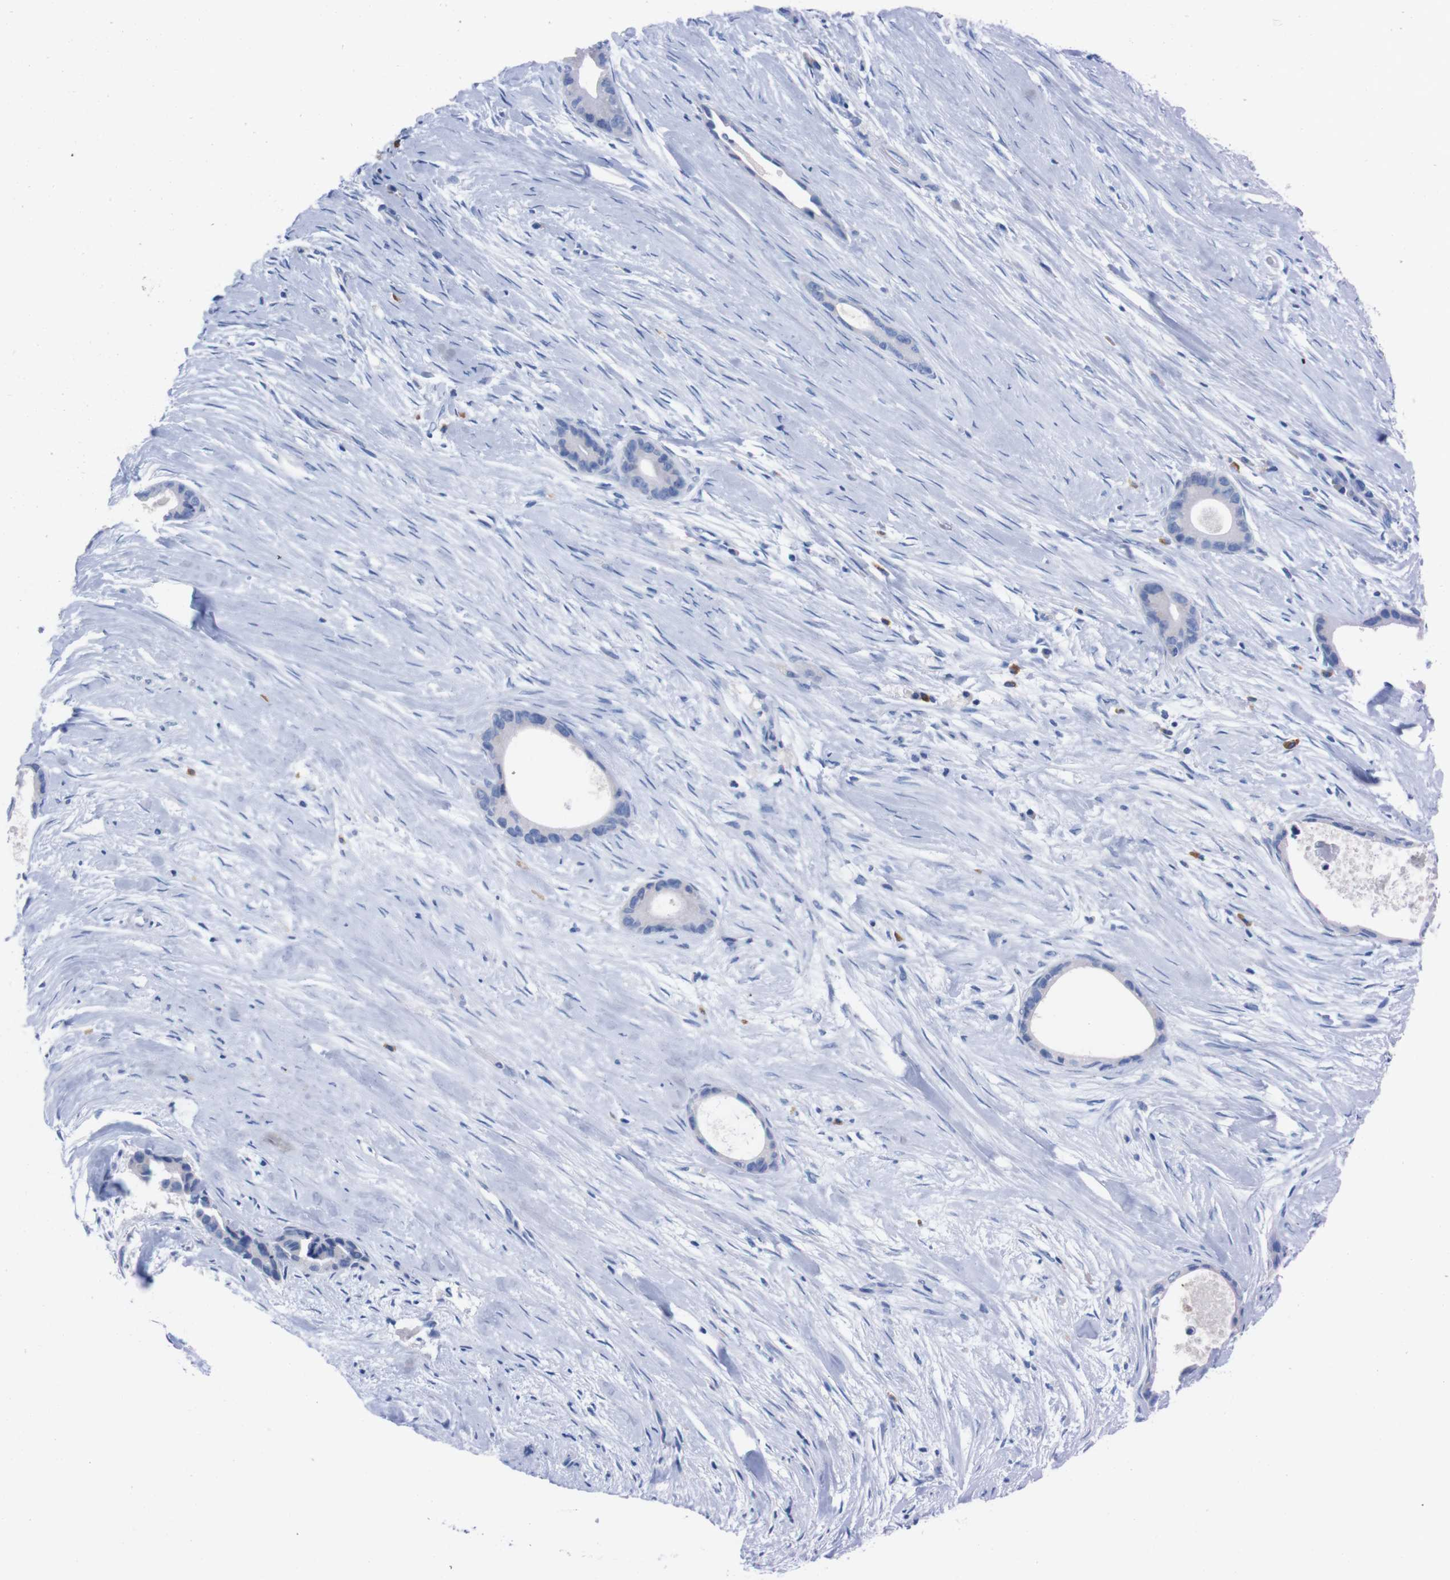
{"staining": {"intensity": "negative", "quantity": "none", "location": "none"}, "tissue": "liver cancer", "cell_type": "Tumor cells", "image_type": "cancer", "snomed": [{"axis": "morphology", "description": "Cholangiocarcinoma"}, {"axis": "topography", "description": "Liver"}], "caption": "Liver cholangiocarcinoma was stained to show a protein in brown. There is no significant positivity in tumor cells. The staining was performed using DAB (3,3'-diaminobenzidine) to visualize the protein expression in brown, while the nuclei were stained in blue with hematoxylin (Magnification: 20x).", "gene": "TMEM243", "patient": {"sex": "female", "age": 55}}